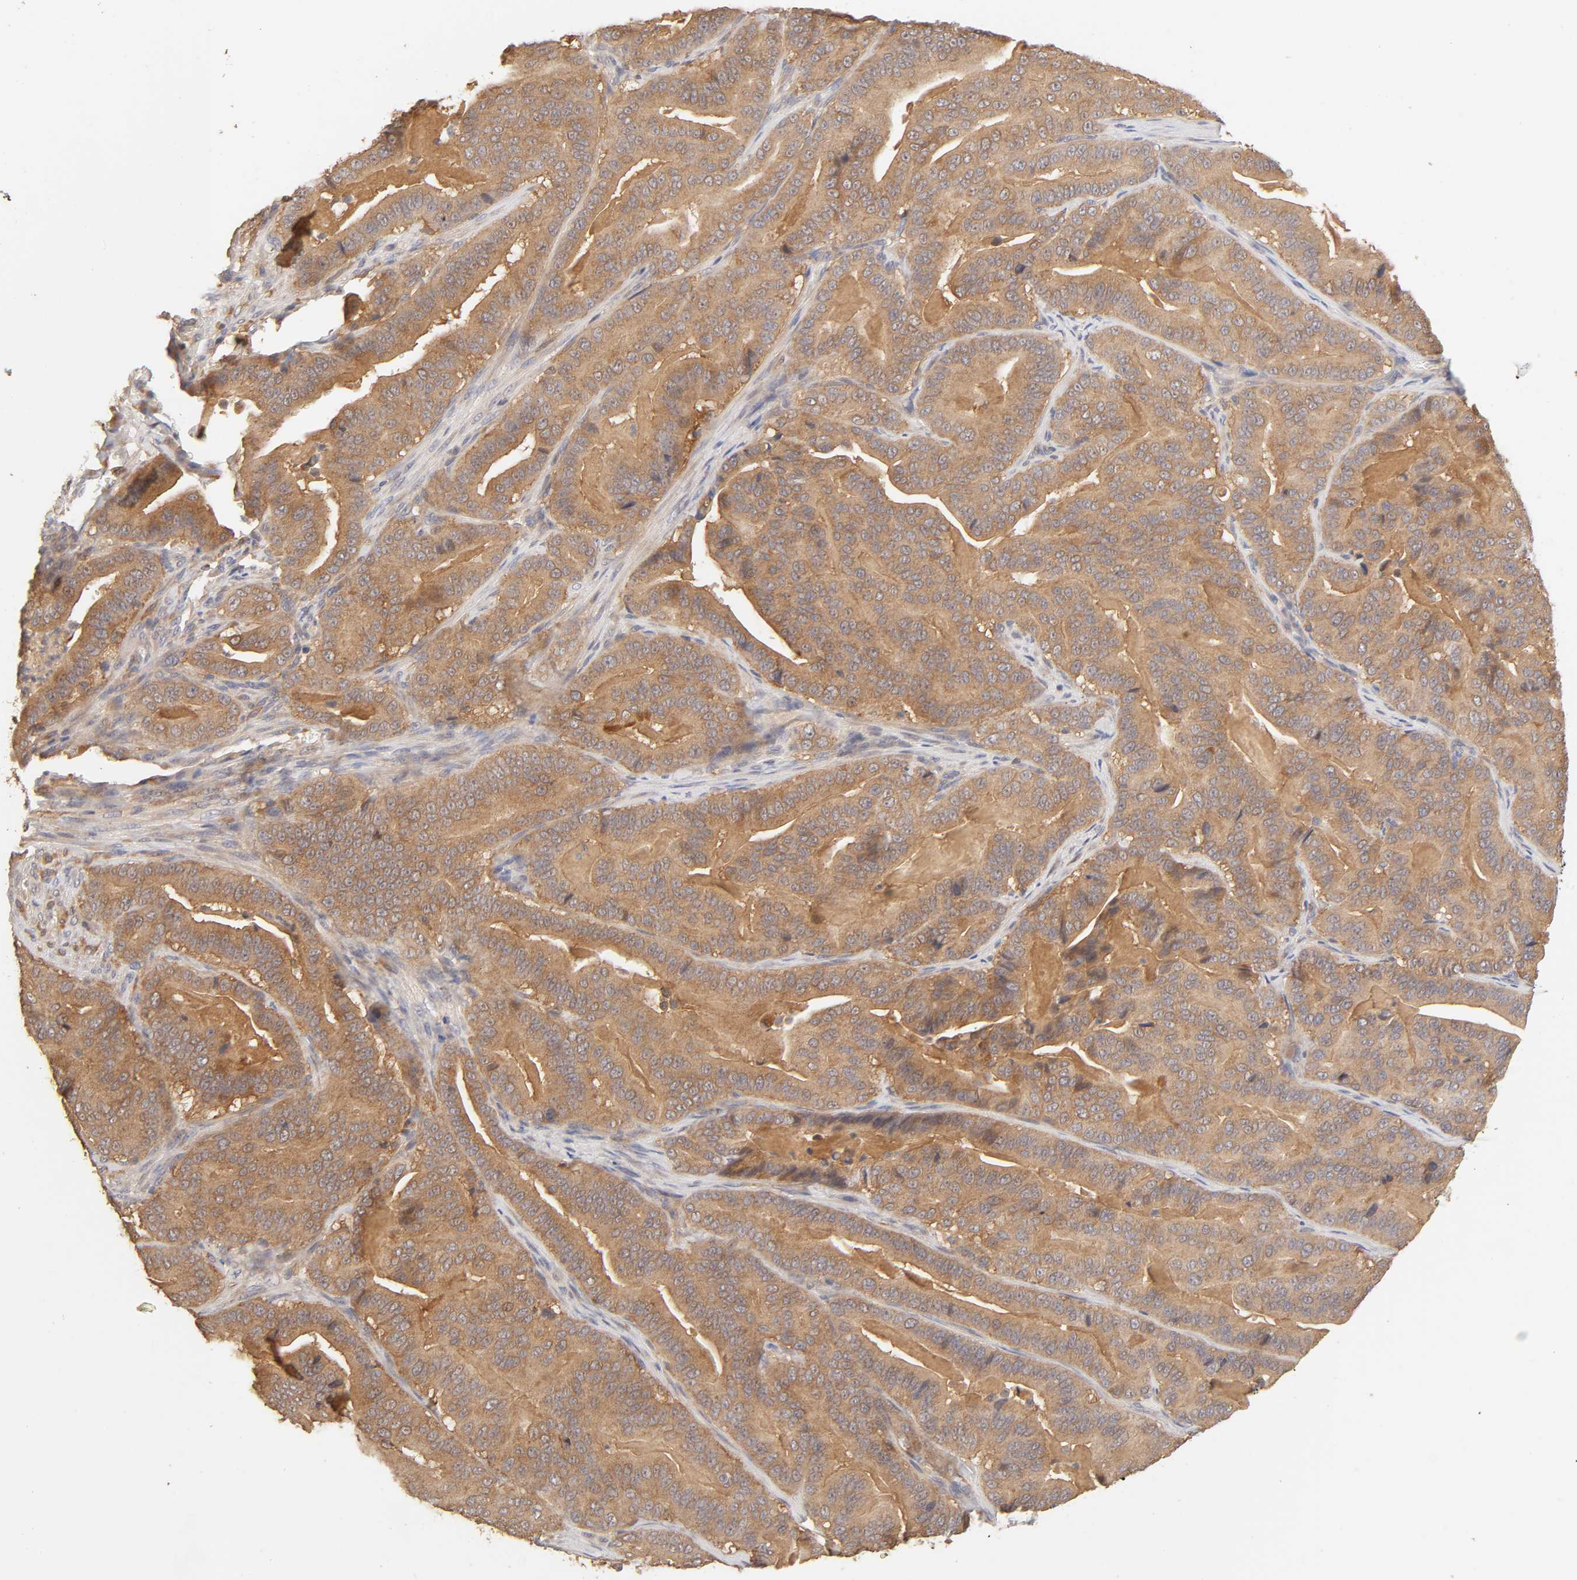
{"staining": {"intensity": "moderate", "quantity": ">75%", "location": "cytoplasmic/membranous"}, "tissue": "pancreatic cancer", "cell_type": "Tumor cells", "image_type": "cancer", "snomed": [{"axis": "morphology", "description": "Adenocarcinoma, NOS"}, {"axis": "topography", "description": "Pancreas"}], "caption": "Pancreatic cancer (adenocarcinoma) was stained to show a protein in brown. There is medium levels of moderate cytoplasmic/membranous expression in about >75% of tumor cells. (brown staining indicates protein expression, while blue staining denotes nuclei).", "gene": "AP1G2", "patient": {"sex": "male", "age": 63}}